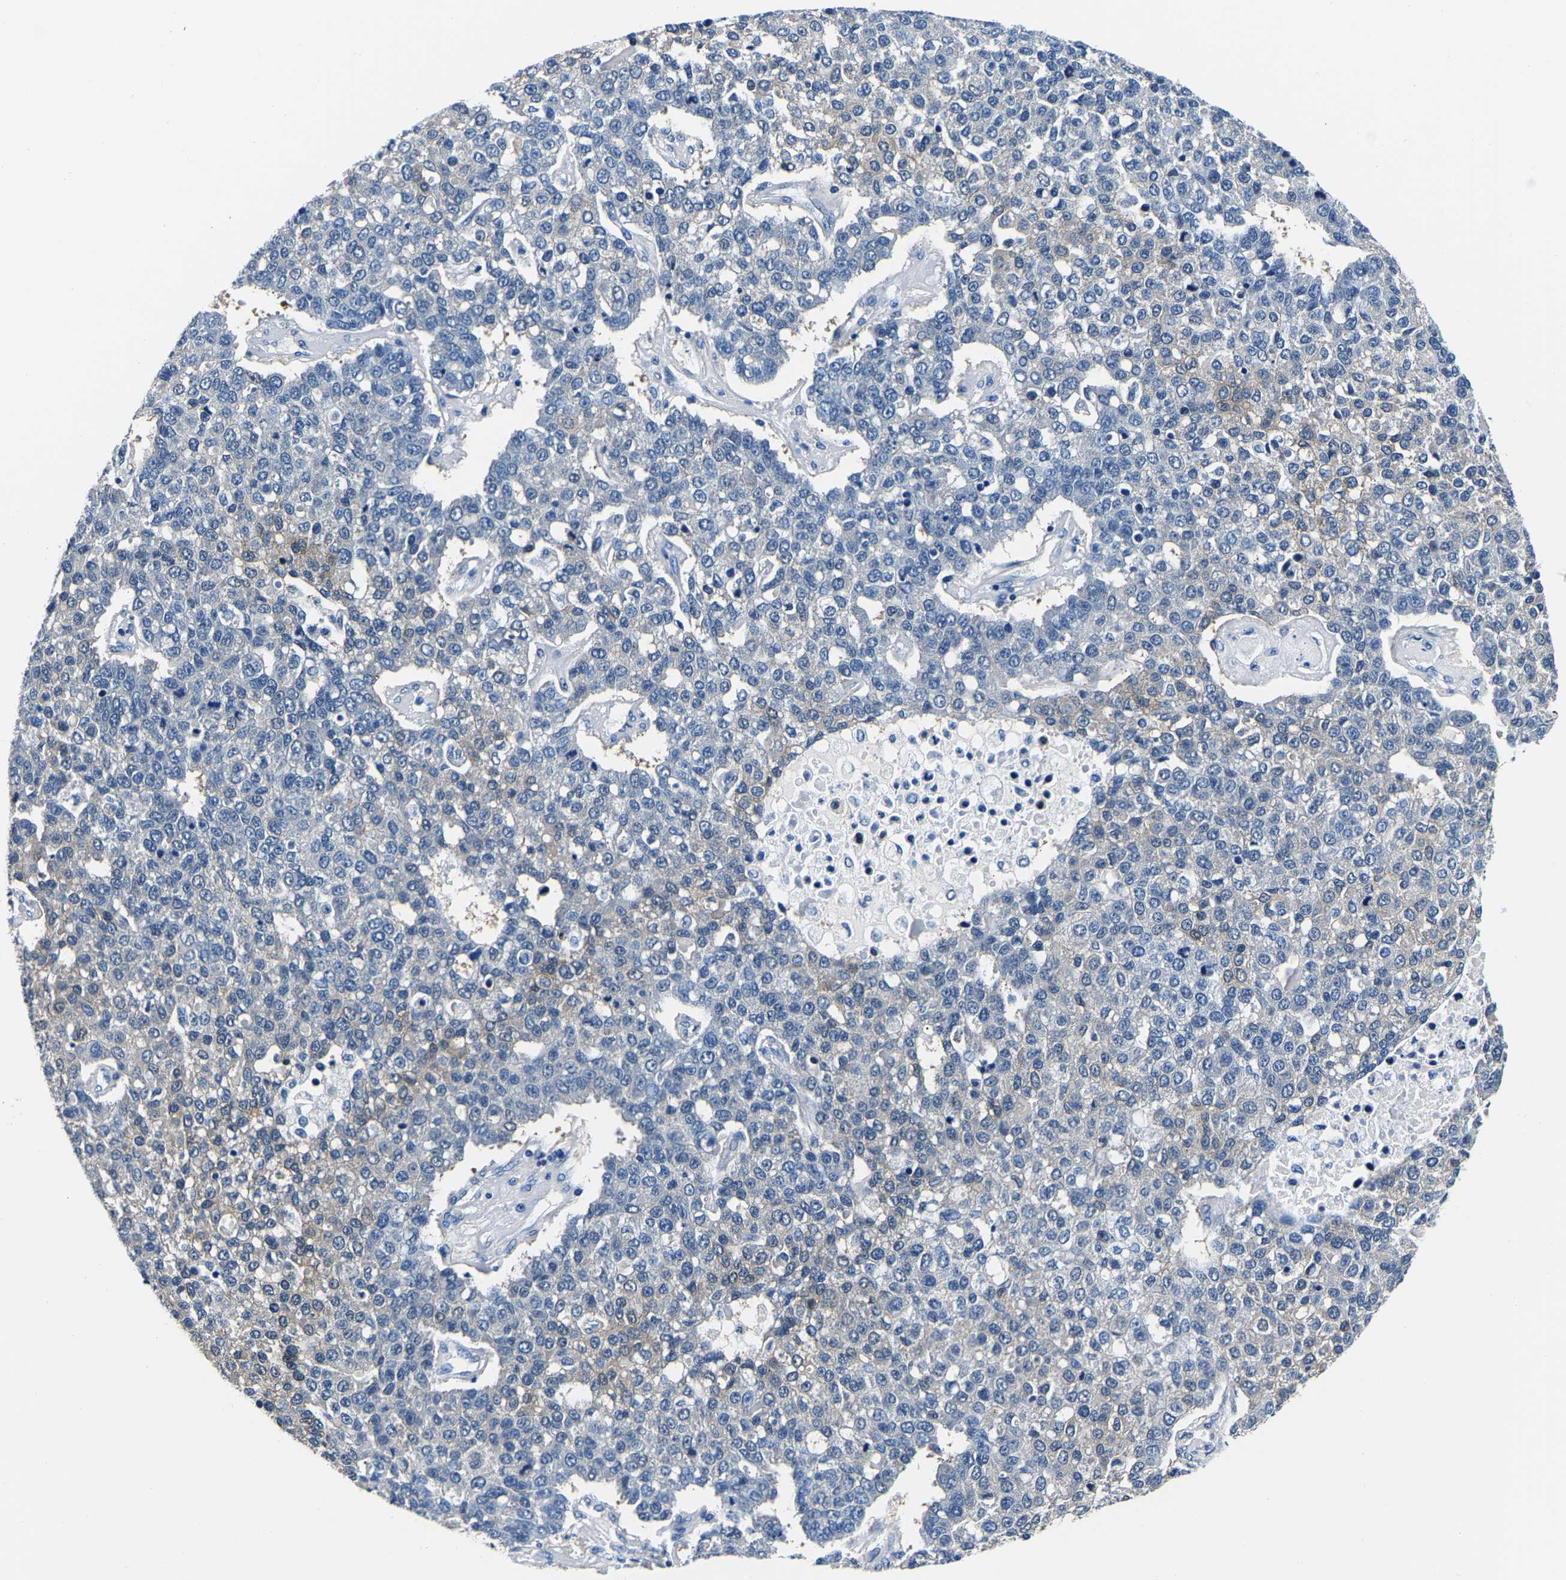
{"staining": {"intensity": "weak", "quantity": "<25%", "location": "cytoplasmic/membranous"}, "tissue": "pancreatic cancer", "cell_type": "Tumor cells", "image_type": "cancer", "snomed": [{"axis": "morphology", "description": "Adenocarcinoma, NOS"}, {"axis": "topography", "description": "Pancreas"}], "caption": "Immunohistochemical staining of human pancreatic cancer (adenocarcinoma) demonstrates no significant staining in tumor cells.", "gene": "ACO1", "patient": {"sex": "female", "age": 61}}